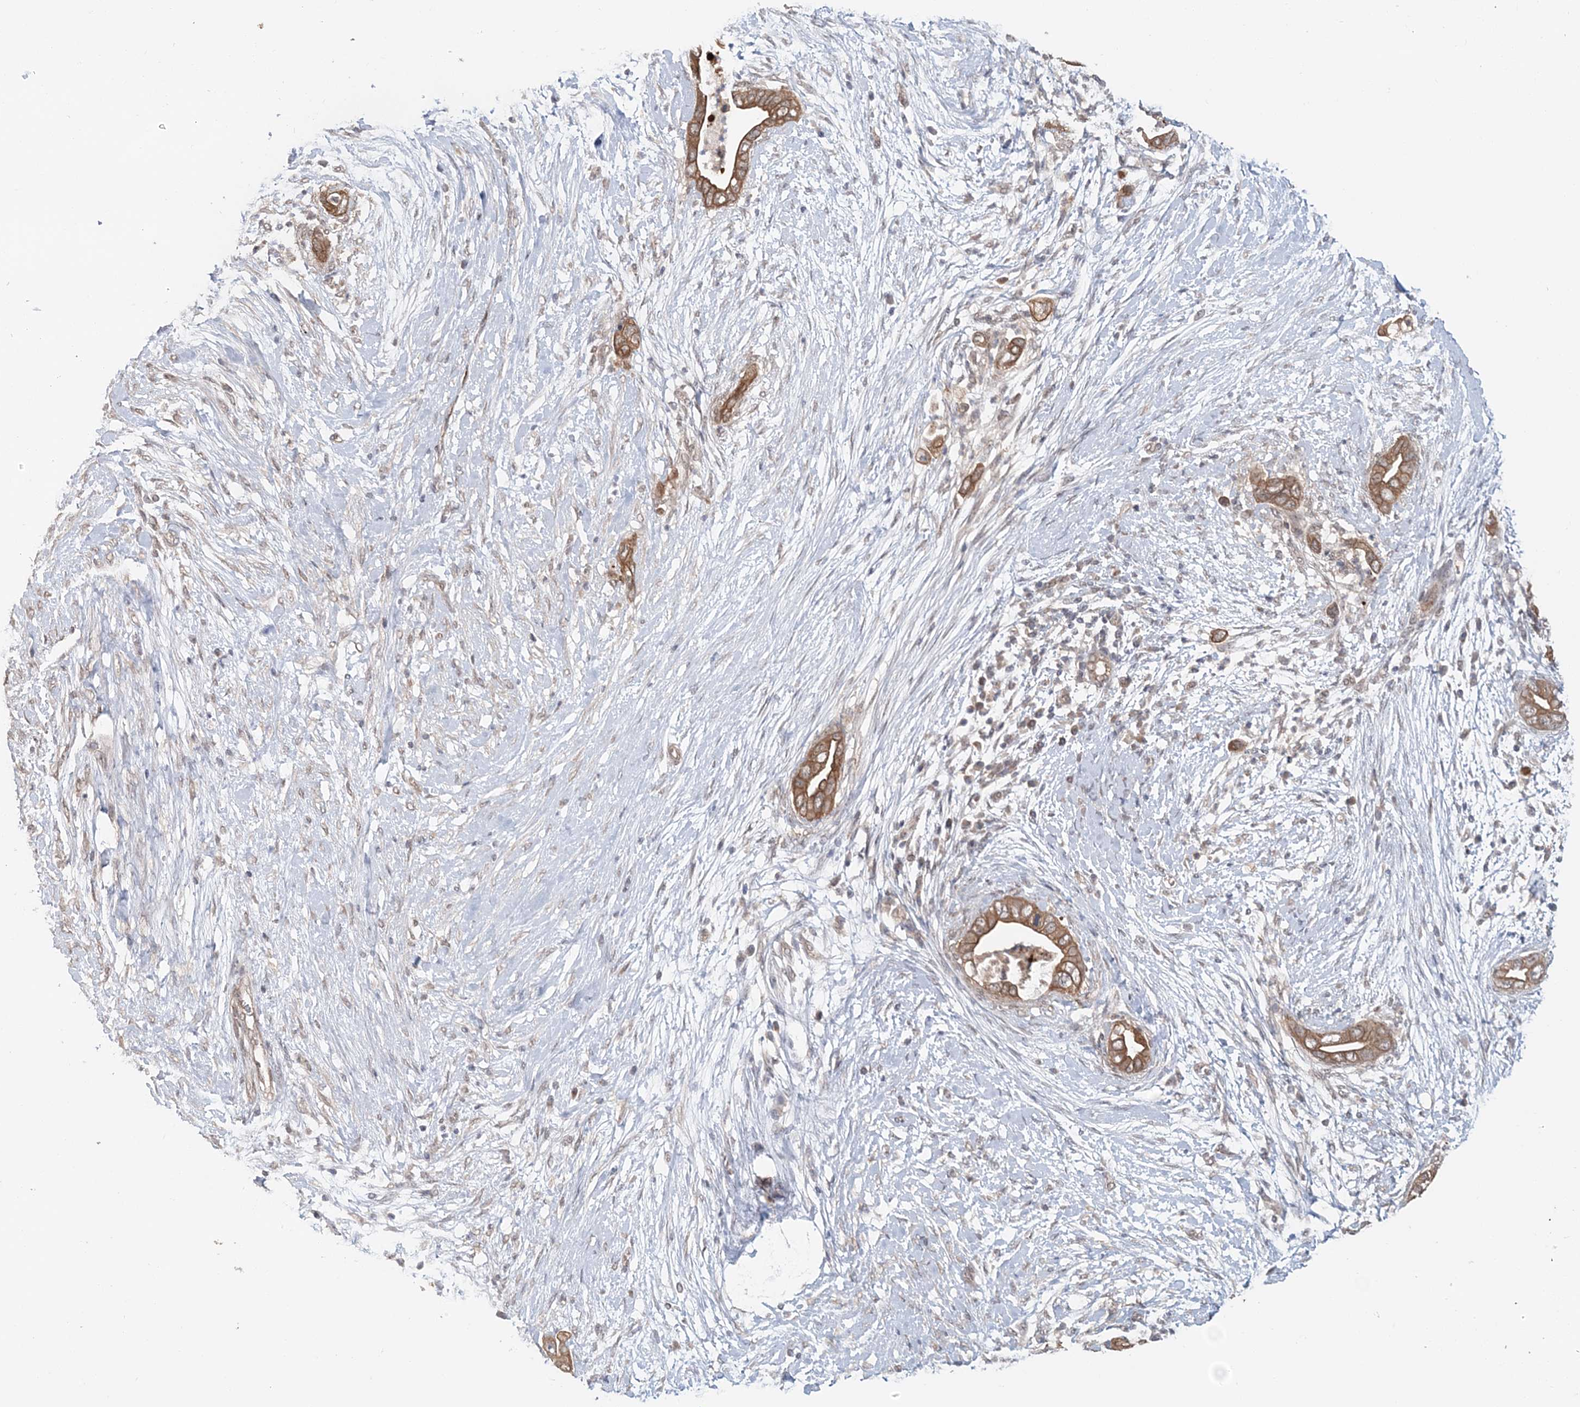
{"staining": {"intensity": "moderate", "quantity": ">75%", "location": "cytoplasmic/membranous"}, "tissue": "pancreatic cancer", "cell_type": "Tumor cells", "image_type": "cancer", "snomed": [{"axis": "morphology", "description": "Adenocarcinoma, NOS"}, {"axis": "topography", "description": "Pancreas"}], "caption": "The immunohistochemical stain labels moderate cytoplasmic/membranous expression in tumor cells of adenocarcinoma (pancreatic) tissue. (IHC, brightfield microscopy, high magnification).", "gene": "FBXO38", "patient": {"sex": "male", "age": 75}}